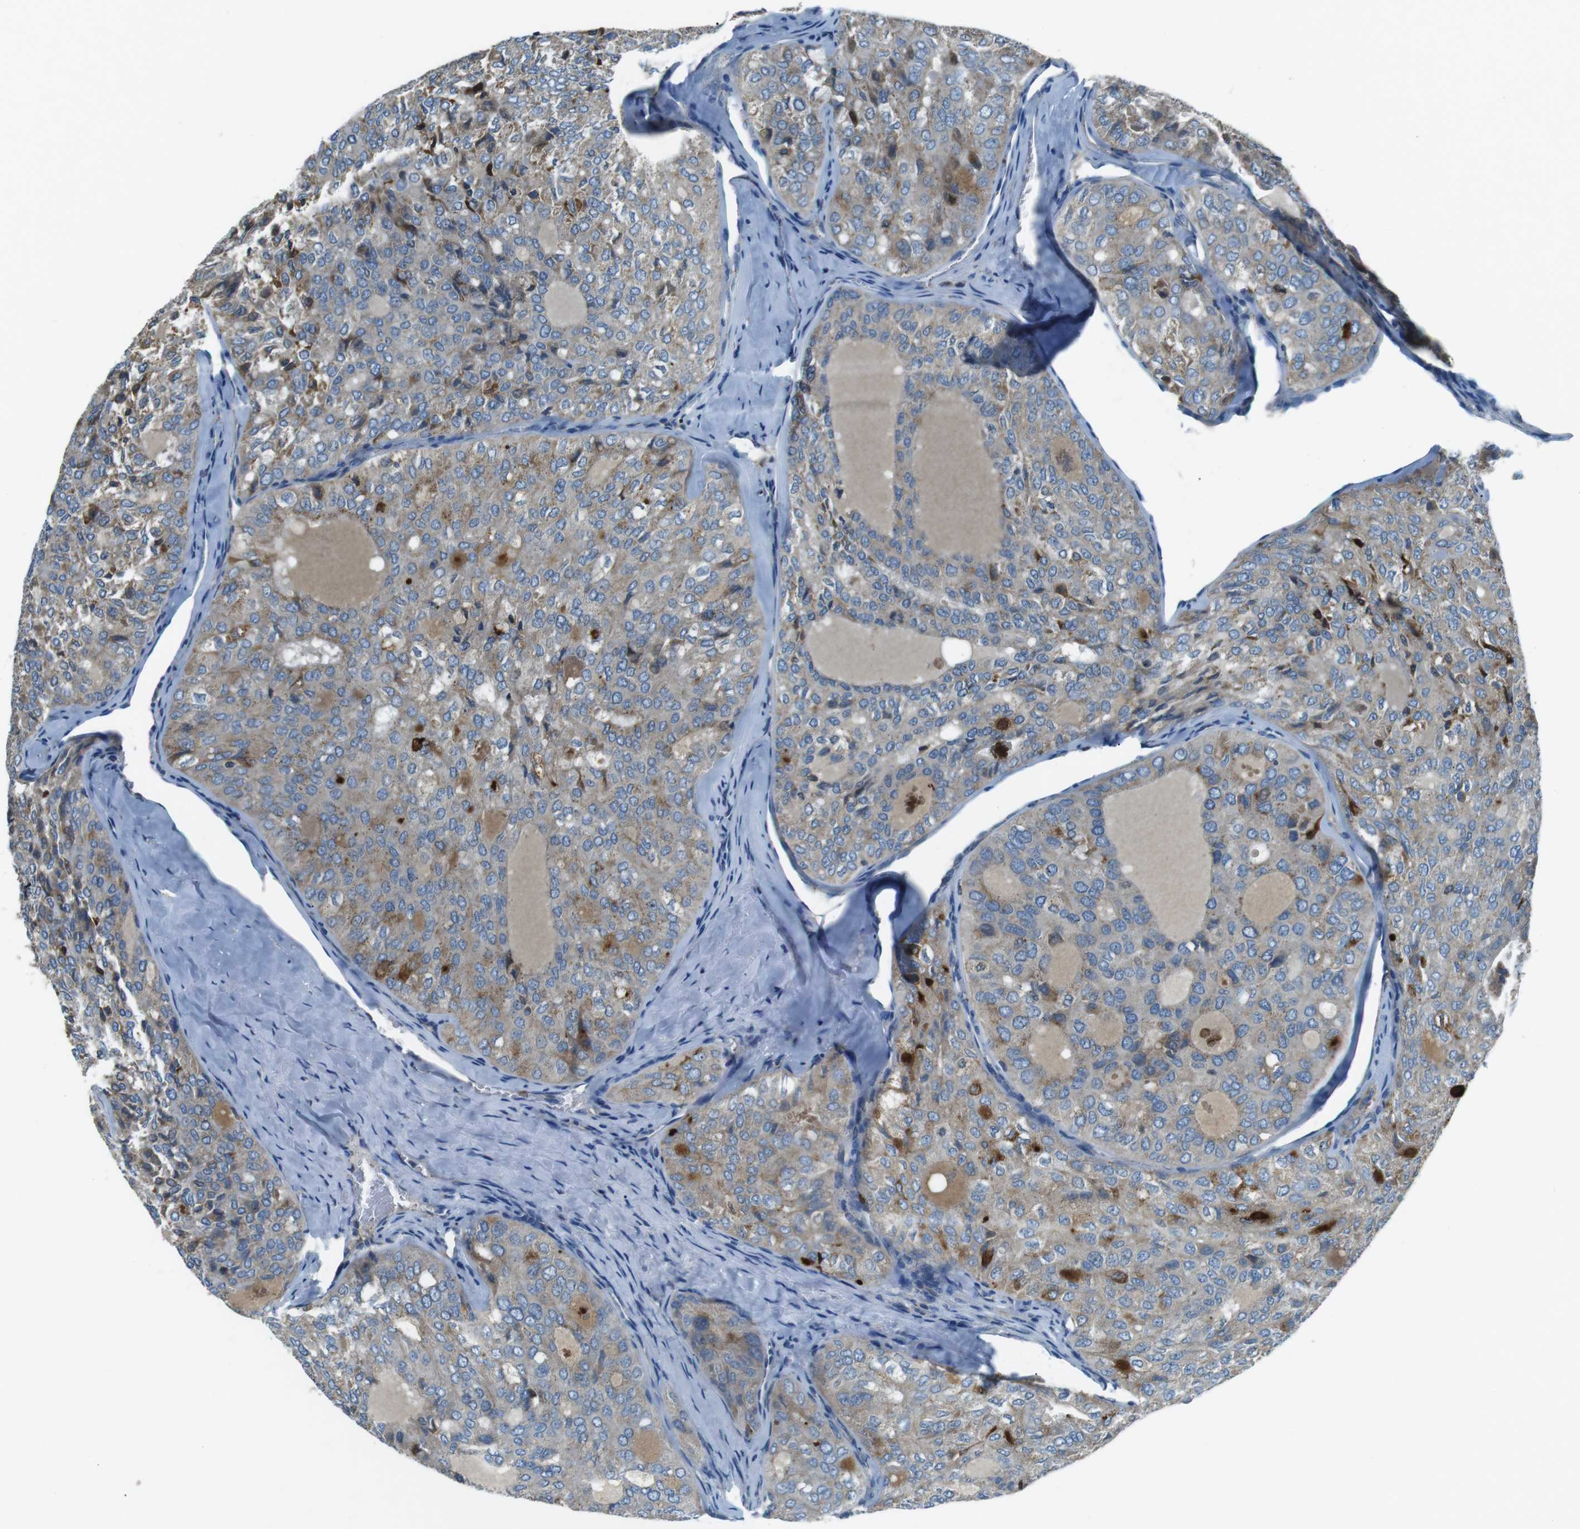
{"staining": {"intensity": "moderate", "quantity": "25%-75%", "location": "cytoplasmic/membranous"}, "tissue": "thyroid cancer", "cell_type": "Tumor cells", "image_type": "cancer", "snomed": [{"axis": "morphology", "description": "Follicular adenoma carcinoma, NOS"}, {"axis": "topography", "description": "Thyroid gland"}], "caption": "A brown stain highlights moderate cytoplasmic/membranous positivity of a protein in thyroid cancer tumor cells. The staining is performed using DAB brown chromogen to label protein expression. The nuclei are counter-stained blue using hematoxylin.", "gene": "FAM3B", "patient": {"sex": "male", "age": 75}}